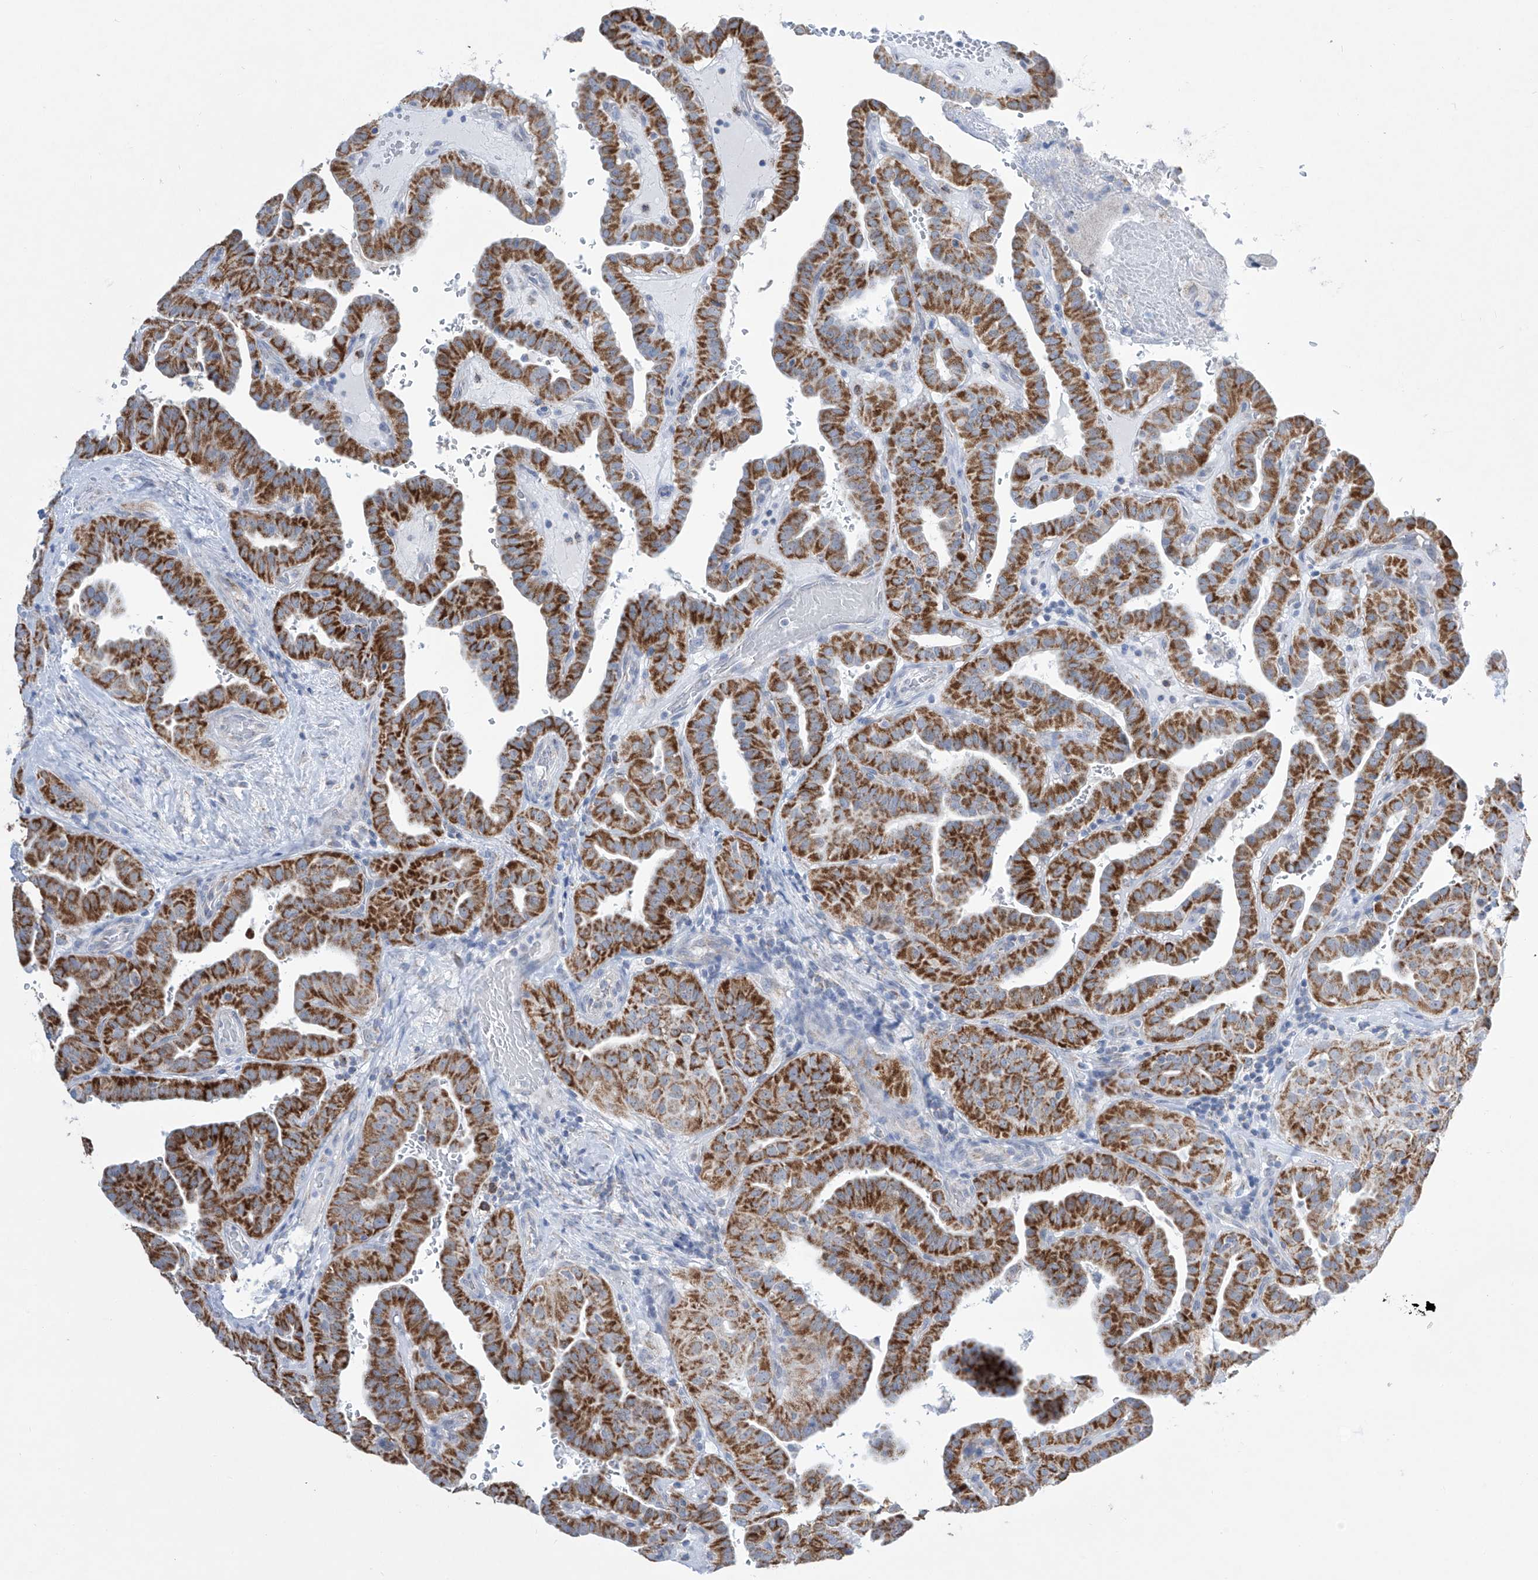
{"staining": {"intensity": "strong", "quantity": ">75%", "location": "cytoplasmic/membranous"}, "tissue": "thyroid cancer", "cell_type": "Tumor cells", "image_type": "cancer", "snomed": [{"axis": "morphology", "description": "Papillary adenocarcinoma, NOS"}, {"axis": "topography", "description": "Thyroid gland"}], "caption": "Thyroid cancer (papillary adenocarcinoma) tissue reveals strong cytoplasmic/membranous positivity in approximately >75% of tumor cells, visualized by immunohistochemistry.", "gene": "ALDH6A1", "patient": {"sex": "male", "age": 77}}